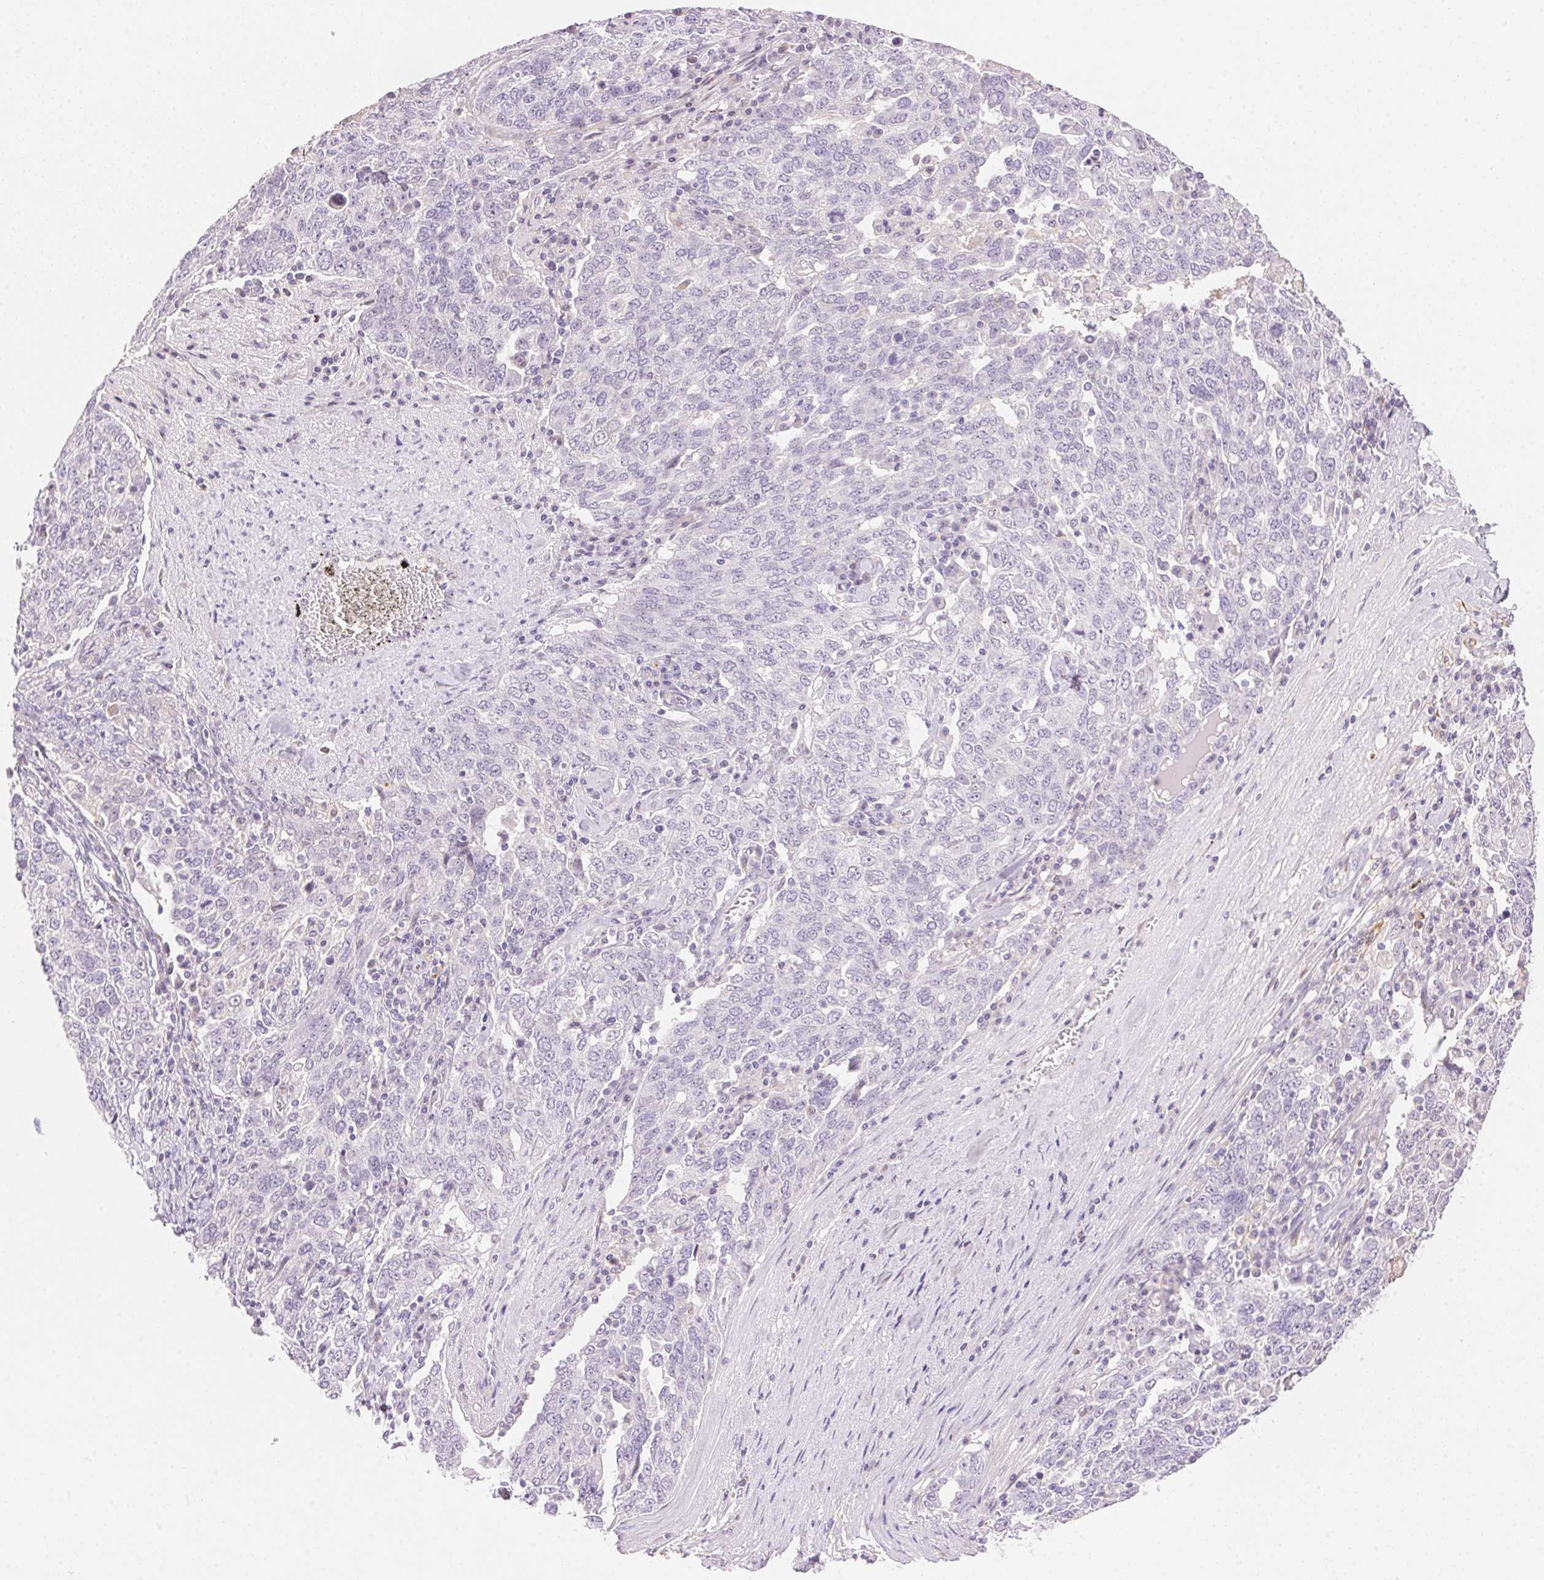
{"staining": {"intensity": "negative", "quantity": "none", "location": "none"}, "tissue": "ovarian cancer", "cell_type": "Tumor cells", "image_type": "cancer", "snomed": [{"axis": "morphology", "description": "Carcinoma, endometroid"}, {"axis": "topography", "description": "Ovary"}], "caption": "A histopathology image of human ovarian cancer (endometroid carcinoma) is negative for staining in tumor cells.", "gene": "TEKT1", "patient": {"sex": "female", "age": 62}}